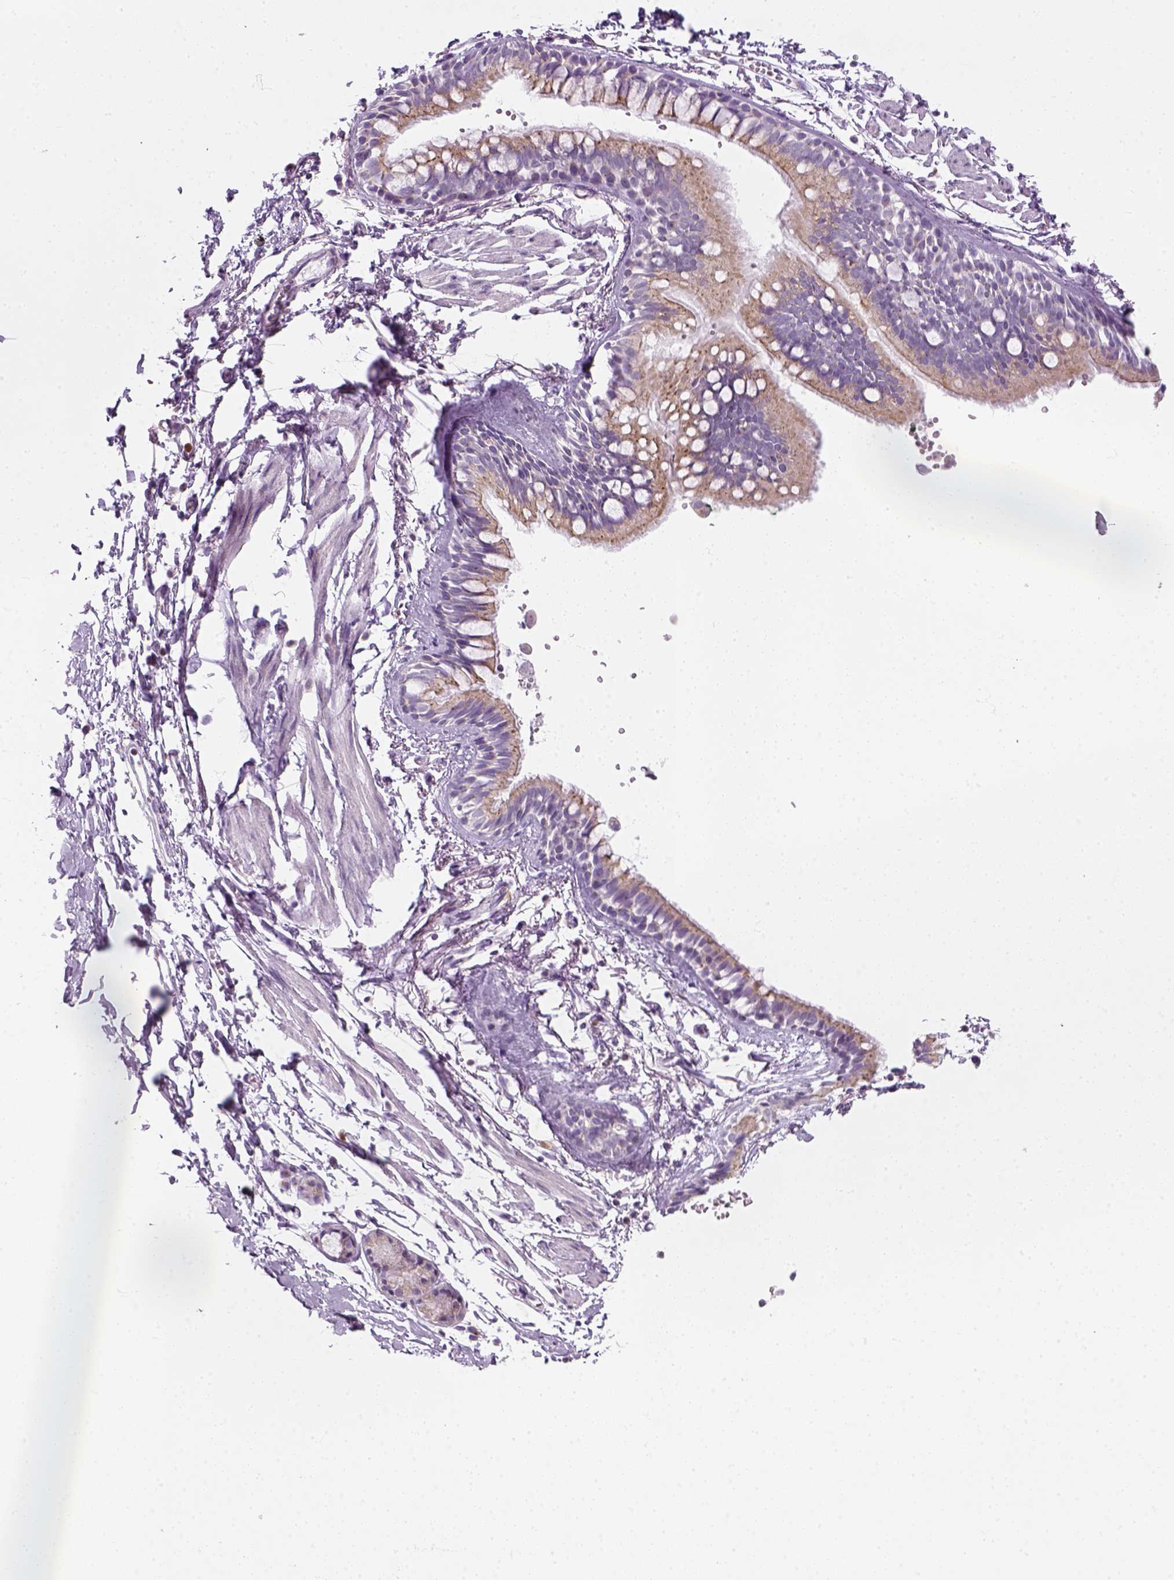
{"staining": {"intensity": "weak", "quantity": "25%-75%", "location": "cytoplasmic/membranous"}, "tissue": "bronchus", "cell_type": "Respiratory epithelial cells", "image_type": "normal", "snomed": [{"axis": "morphology", "description": "Normal tissue, NOS"}, {"axis": "topography", "description": "Cartilage tissue"}, {"axis": "topography", "description": "Bronchus"}], "caption": "Bronchus stained for a protein (brown) displays weak cytoplasmic/membranous positive staining in approximately 25%-75% of respiratory epithelial cells.", "gene": "IL4", "patient": {"sex": "female", "age": 59}}